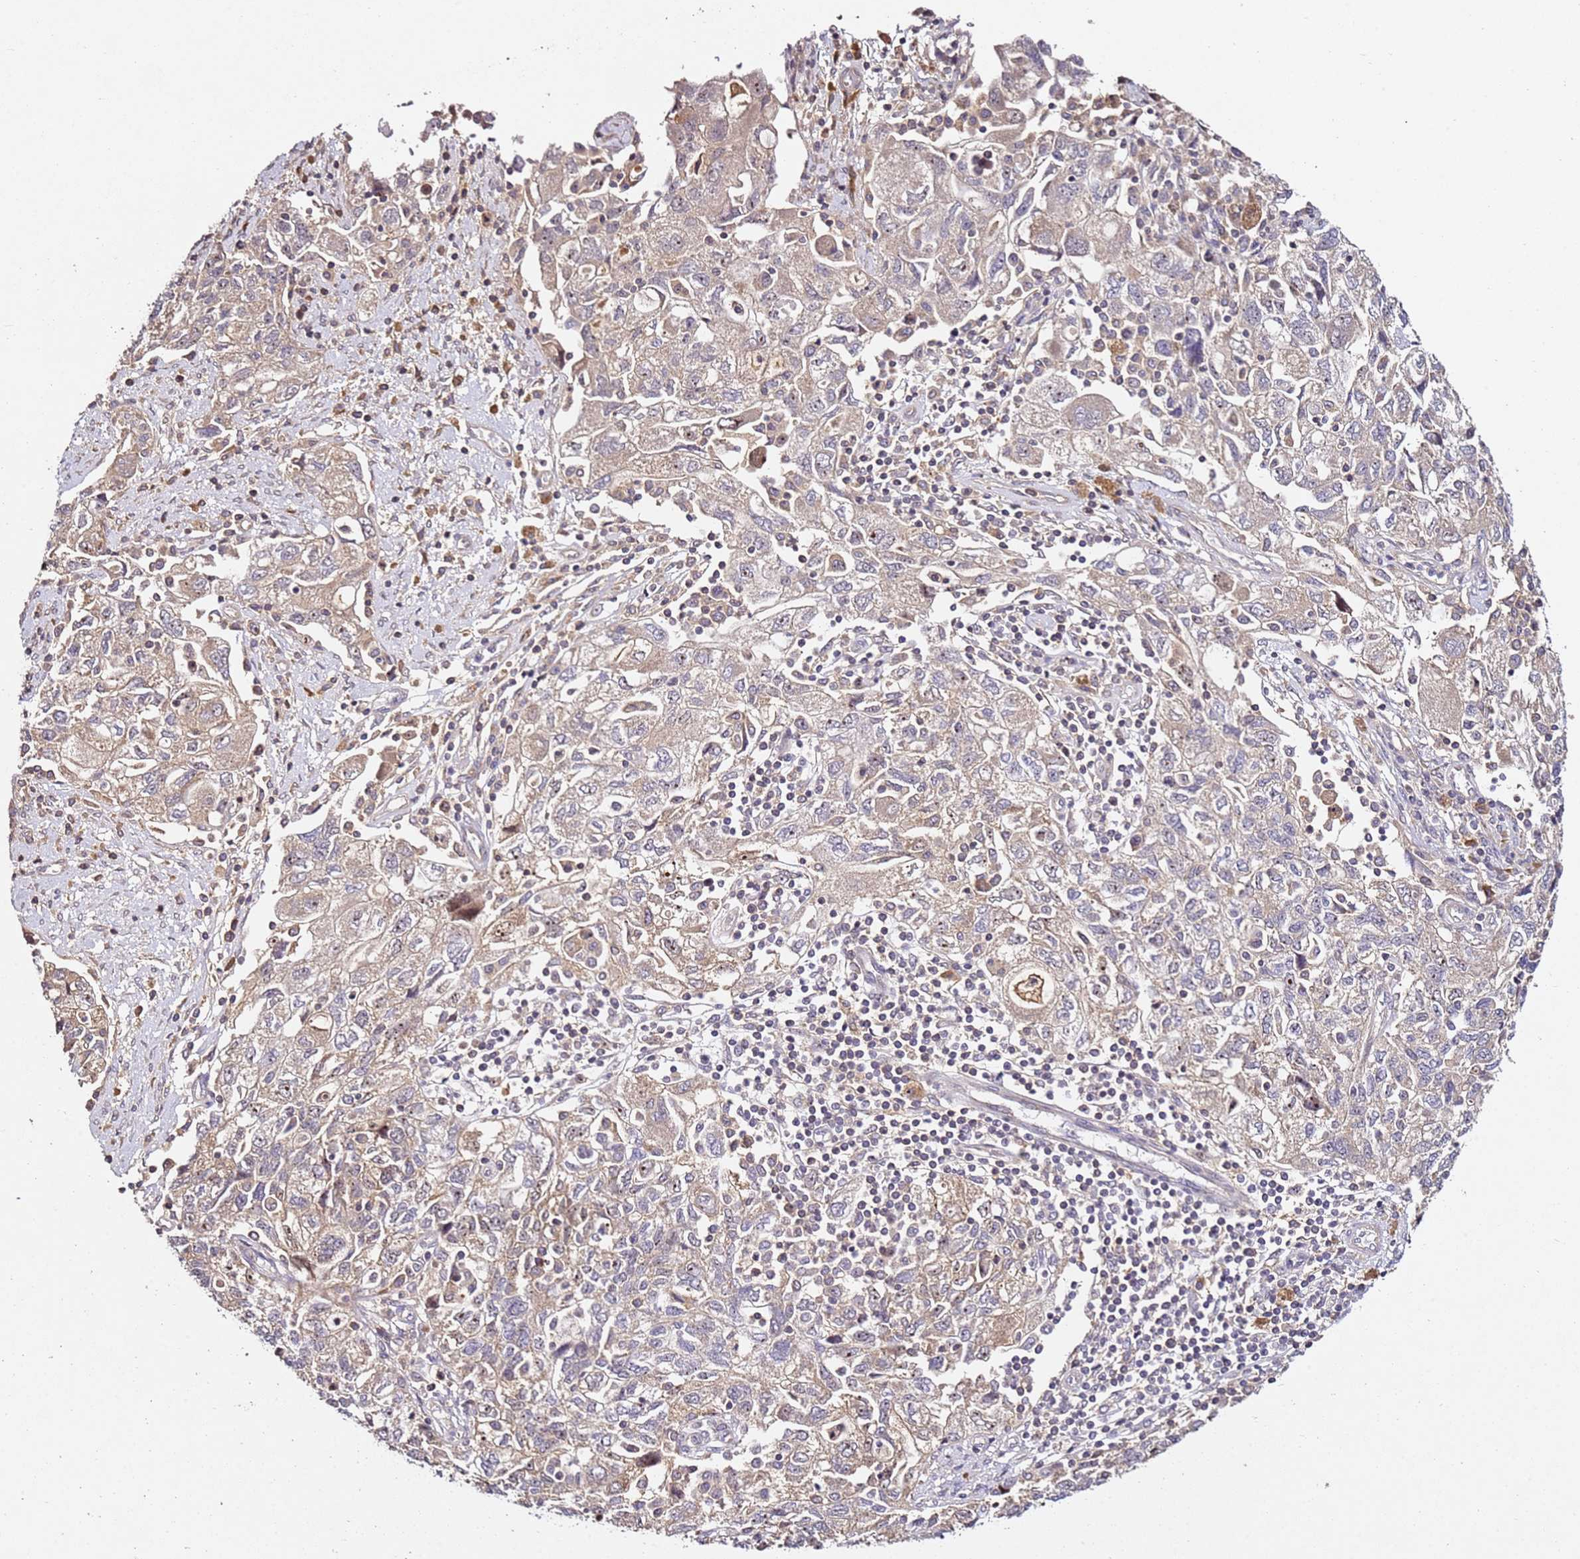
{"staining": {"intensity": "weak", "quantity": ">75%", "location": "cytoplasmic/membranous"}, "tissue": "ovarian cancer", "cell_type": "Tumor cells", "image_type": "cancer", "snomed": [{"axis": "morphology", "description": "Carcinoma, NOS"}, {"axis": "morphology", "description": "Cystadenocarcinoma, serous, NOS"}, {"axis": "topography", "description": "Ovary"}], "caption": "This photomicrograph reveals immunohistochemistry (IHC) staining of ovarian cancer, with low weak cytoplasmic/membranous positivity in approximately >75% of tumor cells.", "gene": "DDX27", "patient": {"sex": "female", "age": 69}}